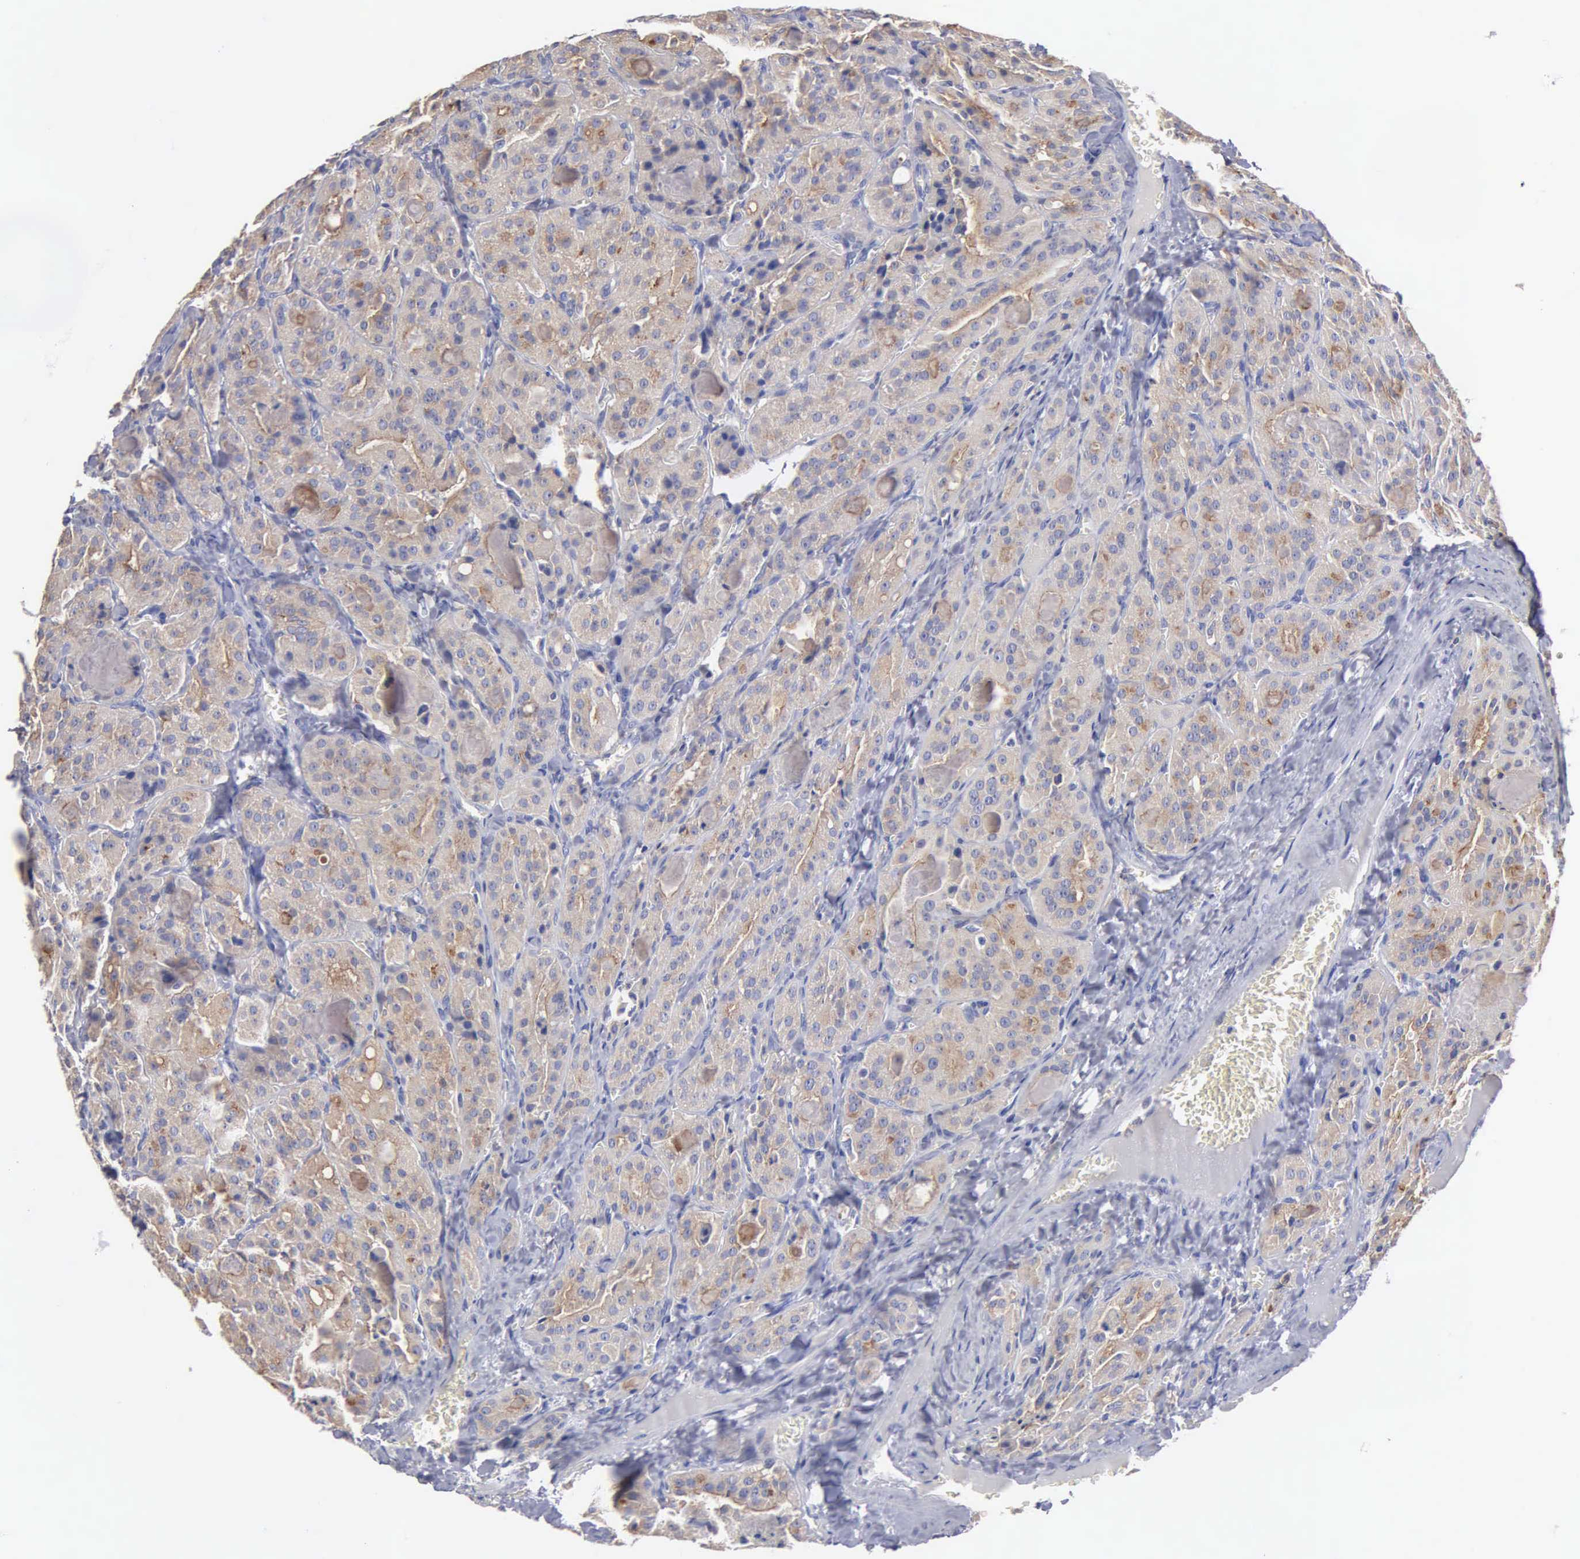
{"staining": {"intensity": "moderate", "quantity": ">75%", "location": "cytoplasmic/membranous"}, "tissue": "thyroid cancer", "cell_type": "Tumor cells", "image_type": "cancer", "snomed": [{"axis": "morphology", "description": "Carcinoma, NOS"}, {"axis": "topography", "description": "Thyroid gland"}], "caption": "This is an image of IHC staining of thyroid cancer, which shows moderate staining in the cytoplasmic/membranous of tumor cells.", "gene": "PTGS2", "patient": {"sex": "male", "age": 76}}